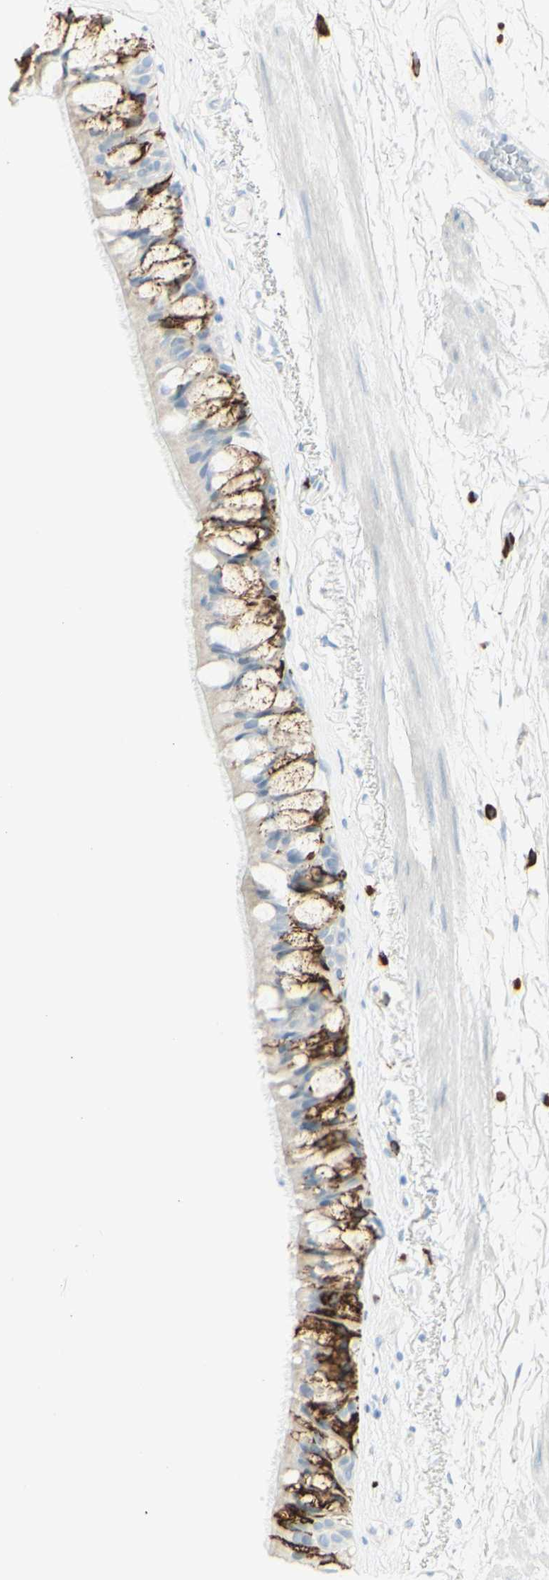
{"staining": {"intensity": "strong", "quantity": "25%-75%", "location": "cytoplasmic/membranous"}, "tissue": "bronchus", "cell_type": "Respiratory epithelial cells", "image_type": "normal", "snomed": [{"axis": "morphology", "description": "Normal tissue, NOS"}, {"axis": "topography", "description": "Bronchus"}], "caption": "Immunohistochemical staining of unremarkable human bronchus demonstrates 25%-75% levels of strong cytoplasmic/membranous protein expression in about 25%-75% of respiratory epithelial cells. (Stains: DAB (3,3'-diaminobenzidine) in brown, nuclei in blue, Microscopy: brightfield microscopy at high magnification).", "gene": "LETM1", "patient": {"sex": "male", "age": 66}}